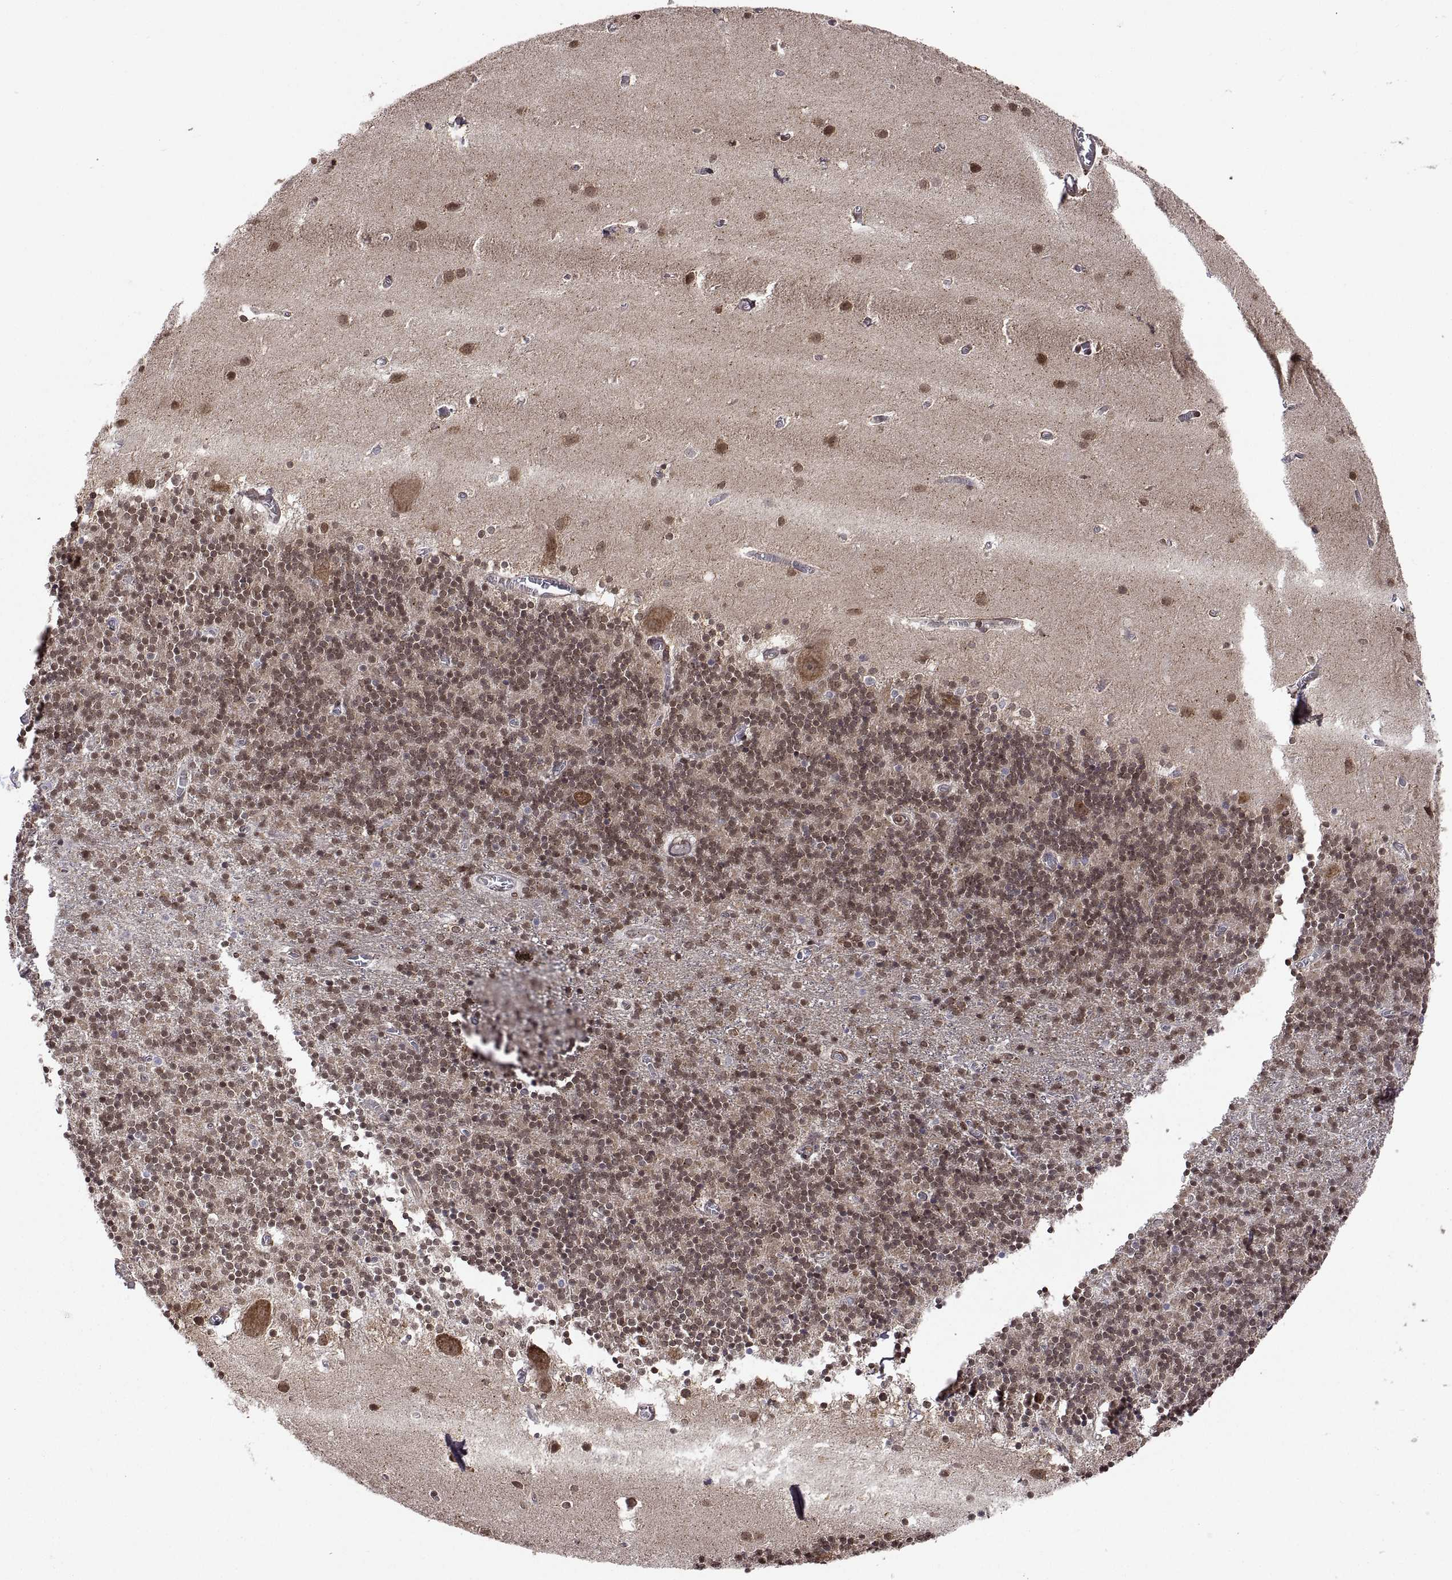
{"staining": {"intensity": "weak", "quantity": "<25%", "location": "nuclear"}, "tissue": "cerebellum", "cell_type": "Cells in granular layer", "image_type": "normal", "snomed": [{"axis": "morphology", "description": "Normal tissue, NOS"}, {"axis": "topography", "description": "Cerebellum"}], "caption": "High magnification brightfield microscopy of benign cerebellum stained with DAB (3,3'-diaminobenzidine) (brown) and counterstained with hematoxylin (blue): cells in granular layer show no significant expression.", "gene": "ZNRF2", "patient": {"sex": "male", "age": 70}}